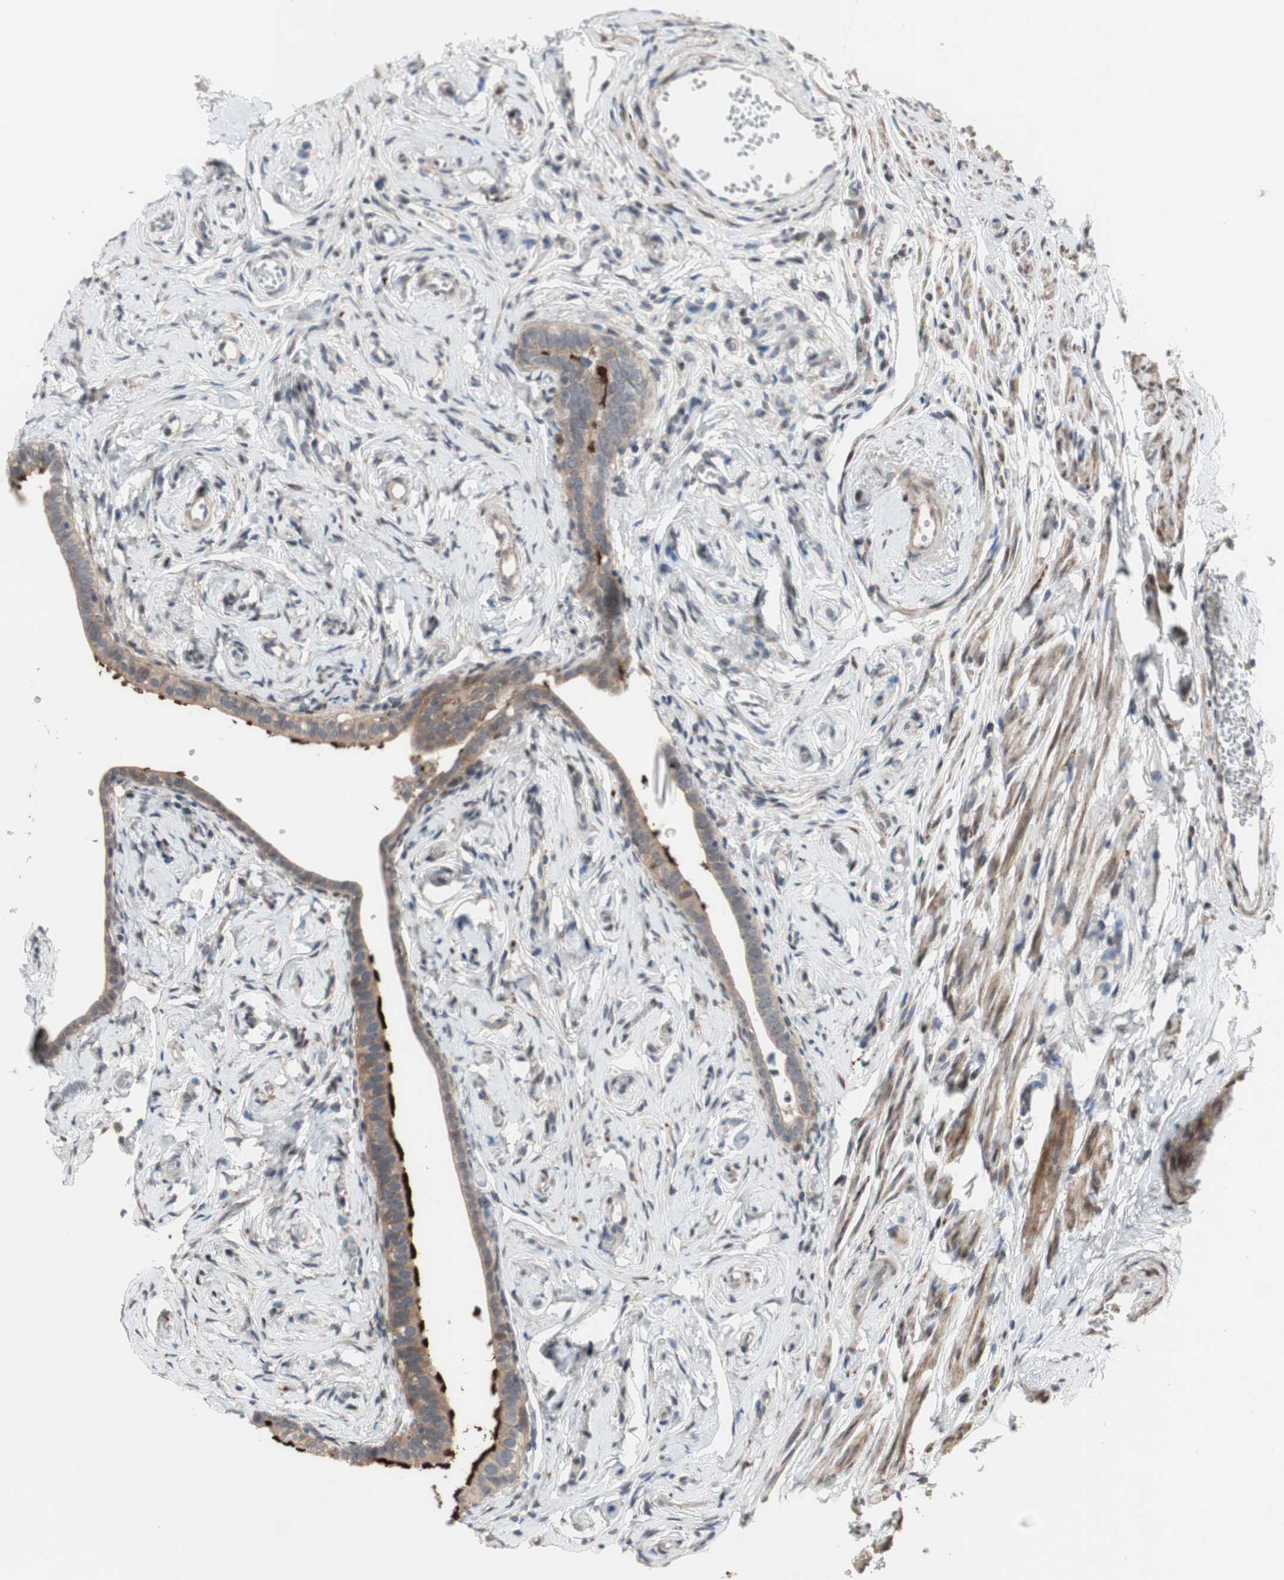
{"staining": {"intensity": "moderate", "quantity": ">75%", "location": "cytoplasmic/membranous"}, "tissue": "fallopian tube", "cell_type": "Glandular cells", "image_type": "normal", "snomed": [{"axis": "morphology", "description": "Normal tissue, NOS"}, {"axis": "topography", "description": "Fallopian tube"}], "caption": "Fallopian tube was stained to show a protein in brown. There is medium levels of moderate cytoplasmic/membranous positivity in about >75% of glandular cells. (DAB (3,3'-diaminobenzidine) = brown stain, brightfield microscopy at high magnification).", "gene": "OAZ1", "patient": {"sex": "female", "age": 71}}